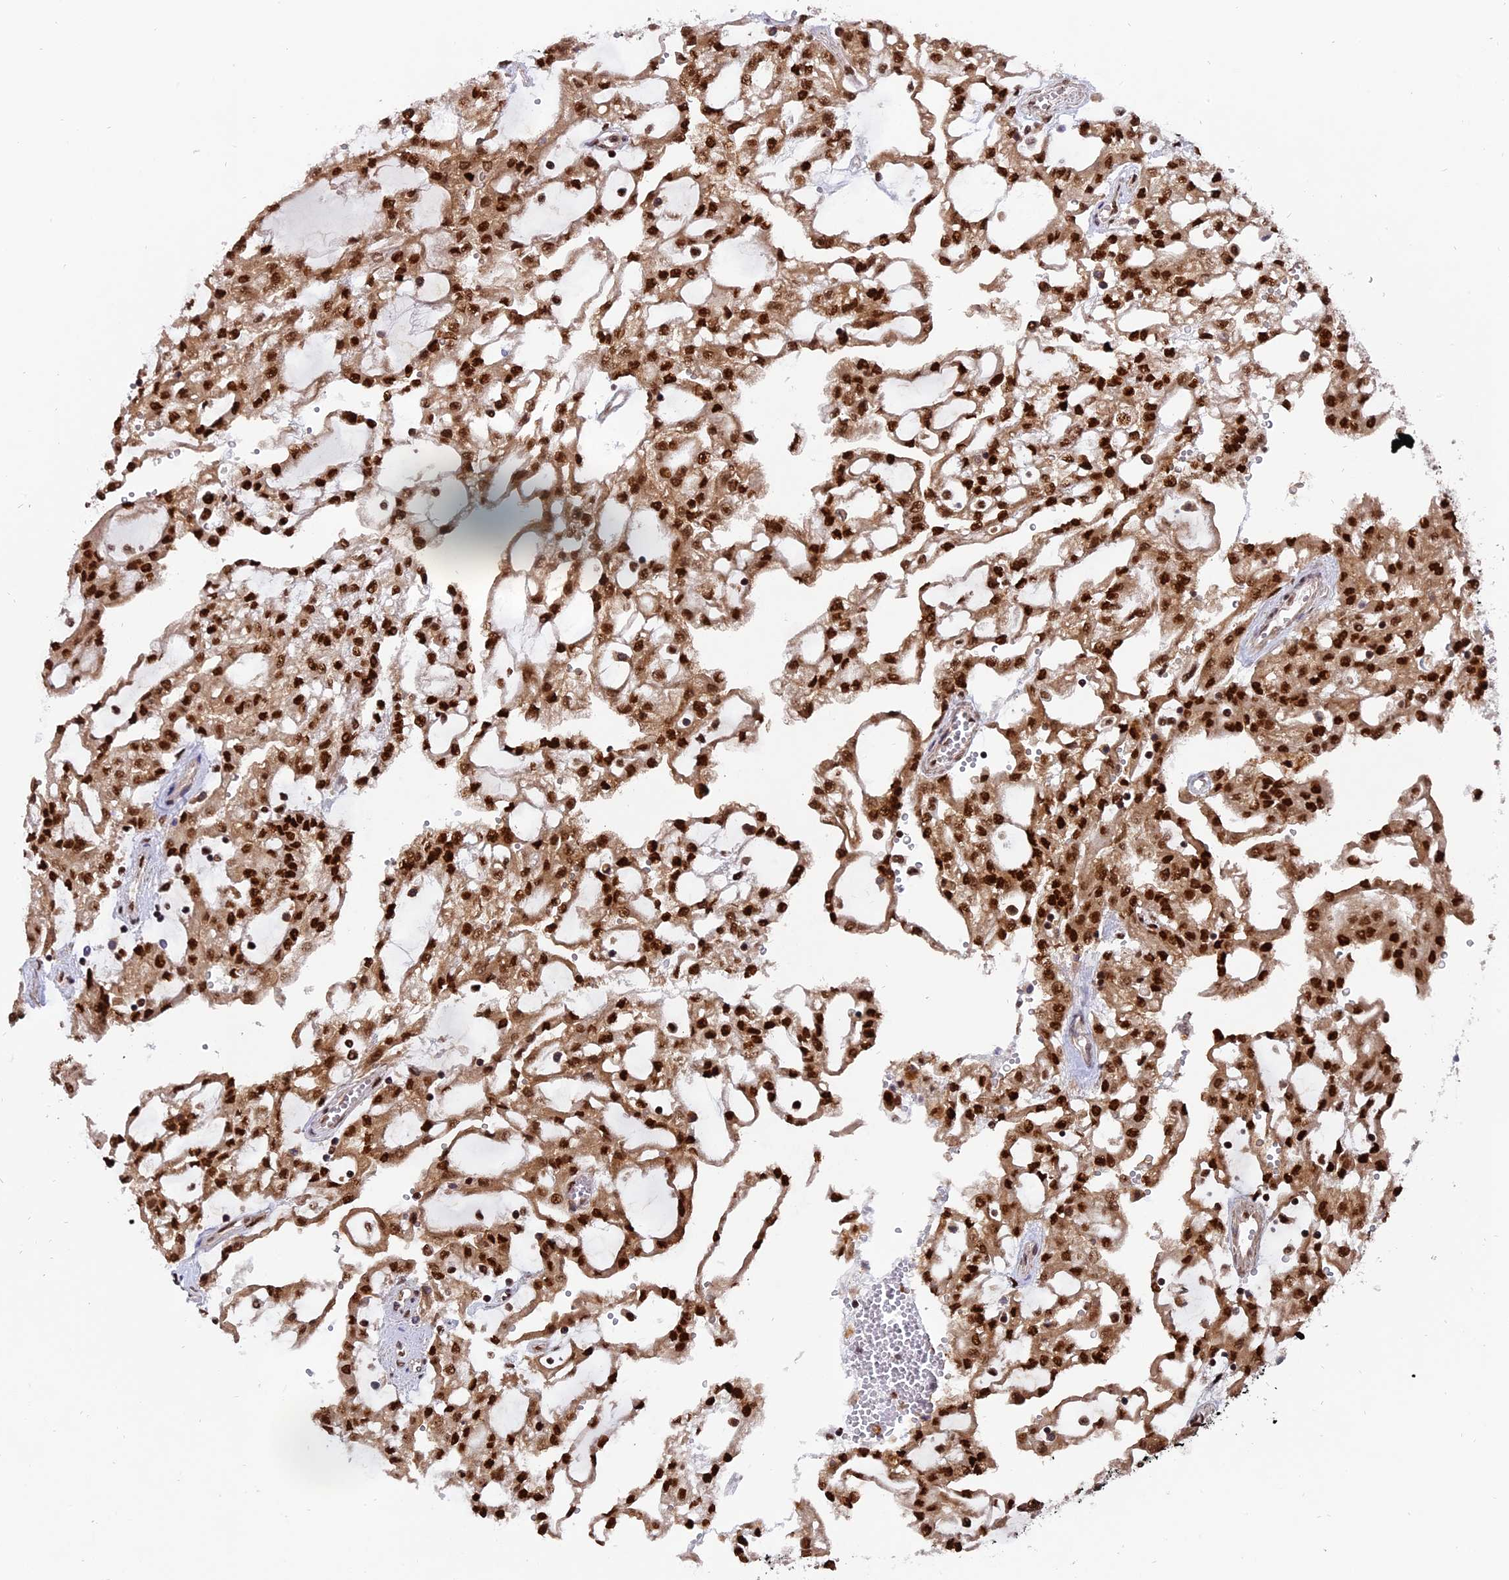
{"staining": {"intensity": "strong", "quantity": ">75%", "location": "nuclear"}, "tissue": "renal cancer", "cell_type": "Tumor cells", "image_type": "cancer", "snomed": [{"axis": "morphology", "description": "Adenocarcinoma, NOS"}, {"axis": "topography", "description": "Kidney"}], "caption": "Renal cancer (adenocarcinoma) stained with DAB (3,3'-diaminobenzidine) IHC shows high levels of strong nuclear positivity in approximately >75% of tumor cells.", "gene": "RAMAC", "patient": {"sex": "male", "age": 63}}